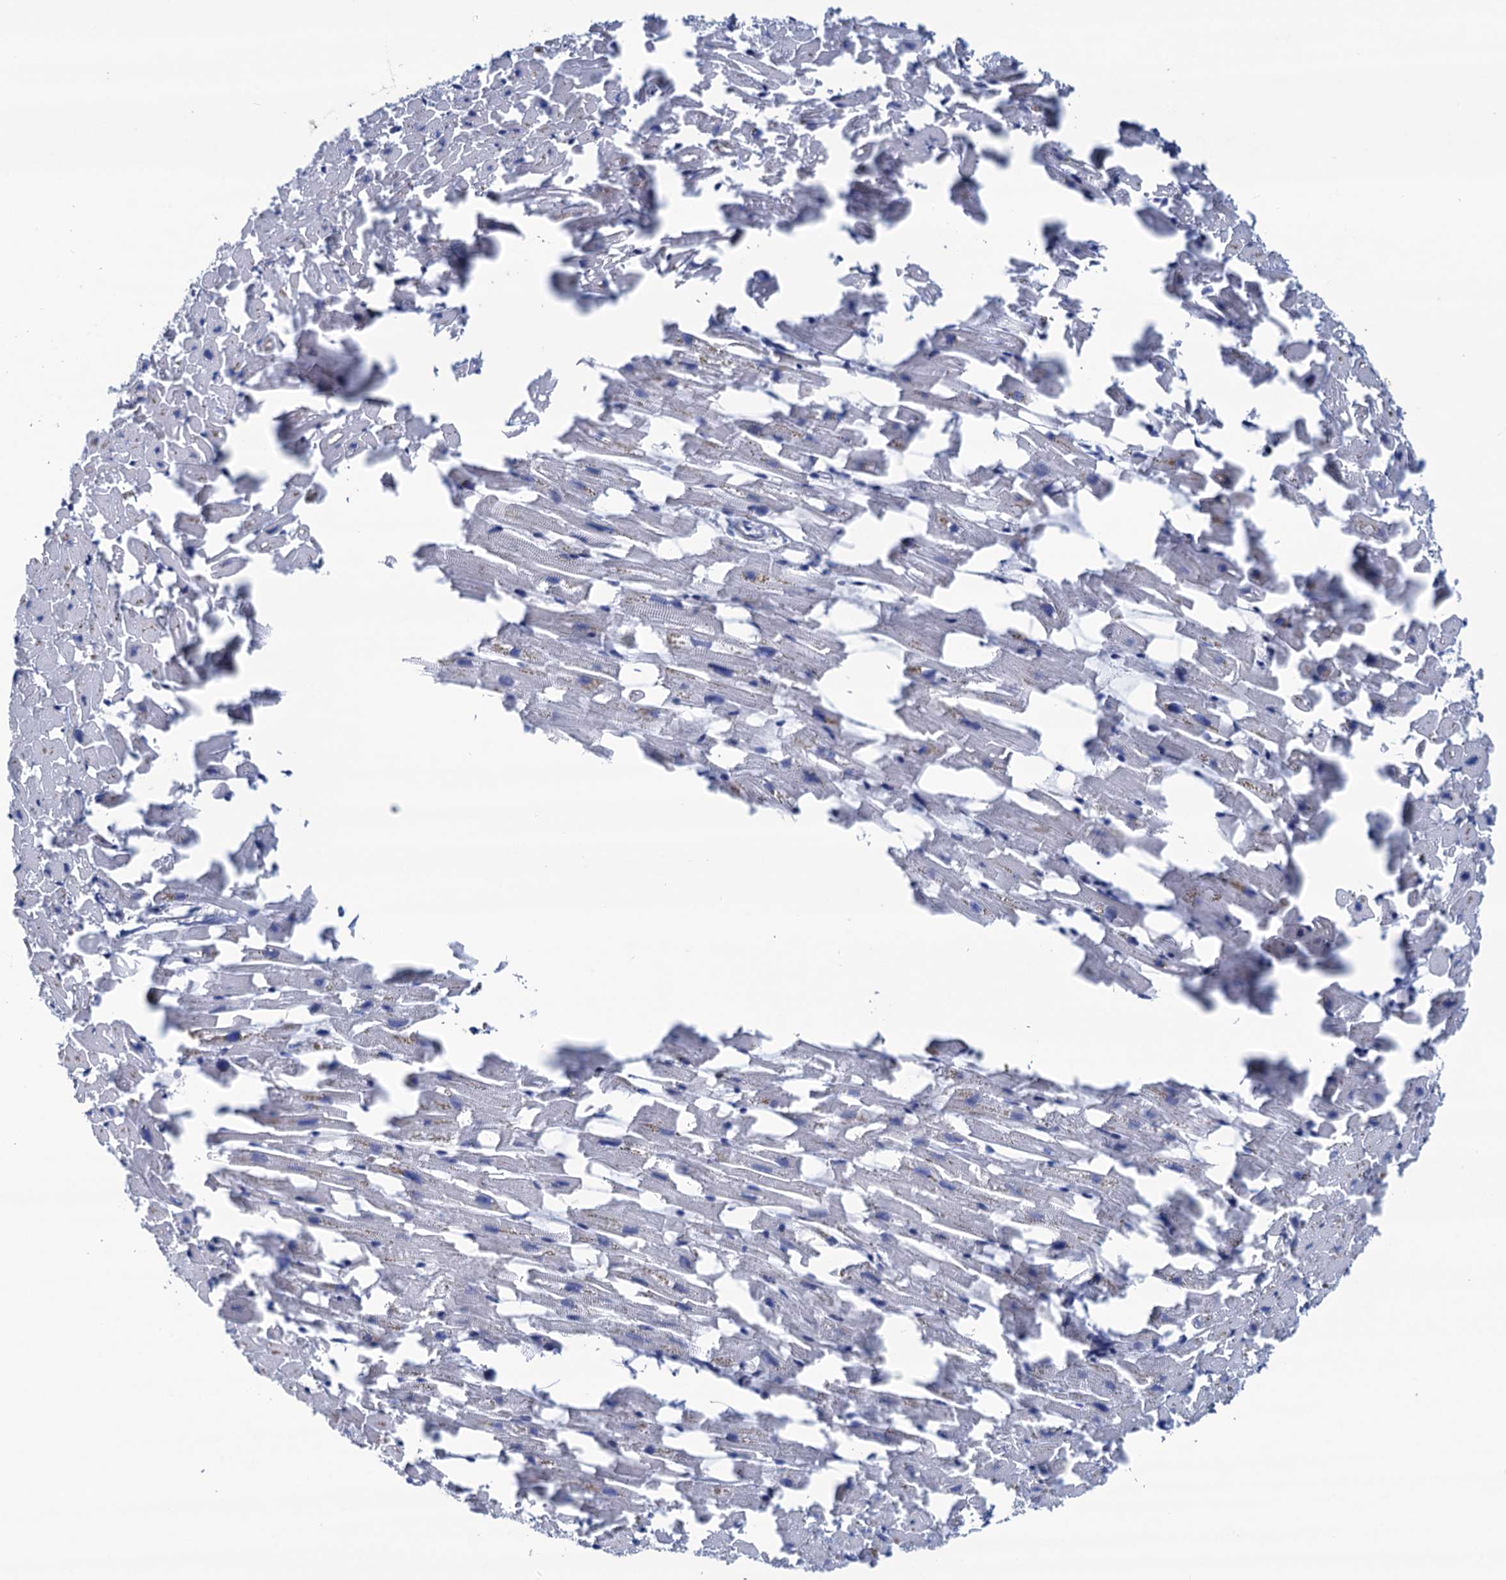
{"staining": {"intensity": "negative", "quantity": "none", "location": "none"}, "tissue": "heart muscle", "cell_type": "Cardiomyocytes", "image_type": "normal", "snomed": [{"axis": "morphology", "description": "Normal tissue, NOS"}, {"axis": "topography", "description": "Heart"}], "caption": "Immunohistochemistry (IHC) histopathology image of benign heart muscle: human heart muscle stained with DAB (3,3'-diaminobenzidine) reveals no significant protein positivity in cardiomyocytes.", "gene": "RHCG", "patient": {"sex": "female", "age": 64}}